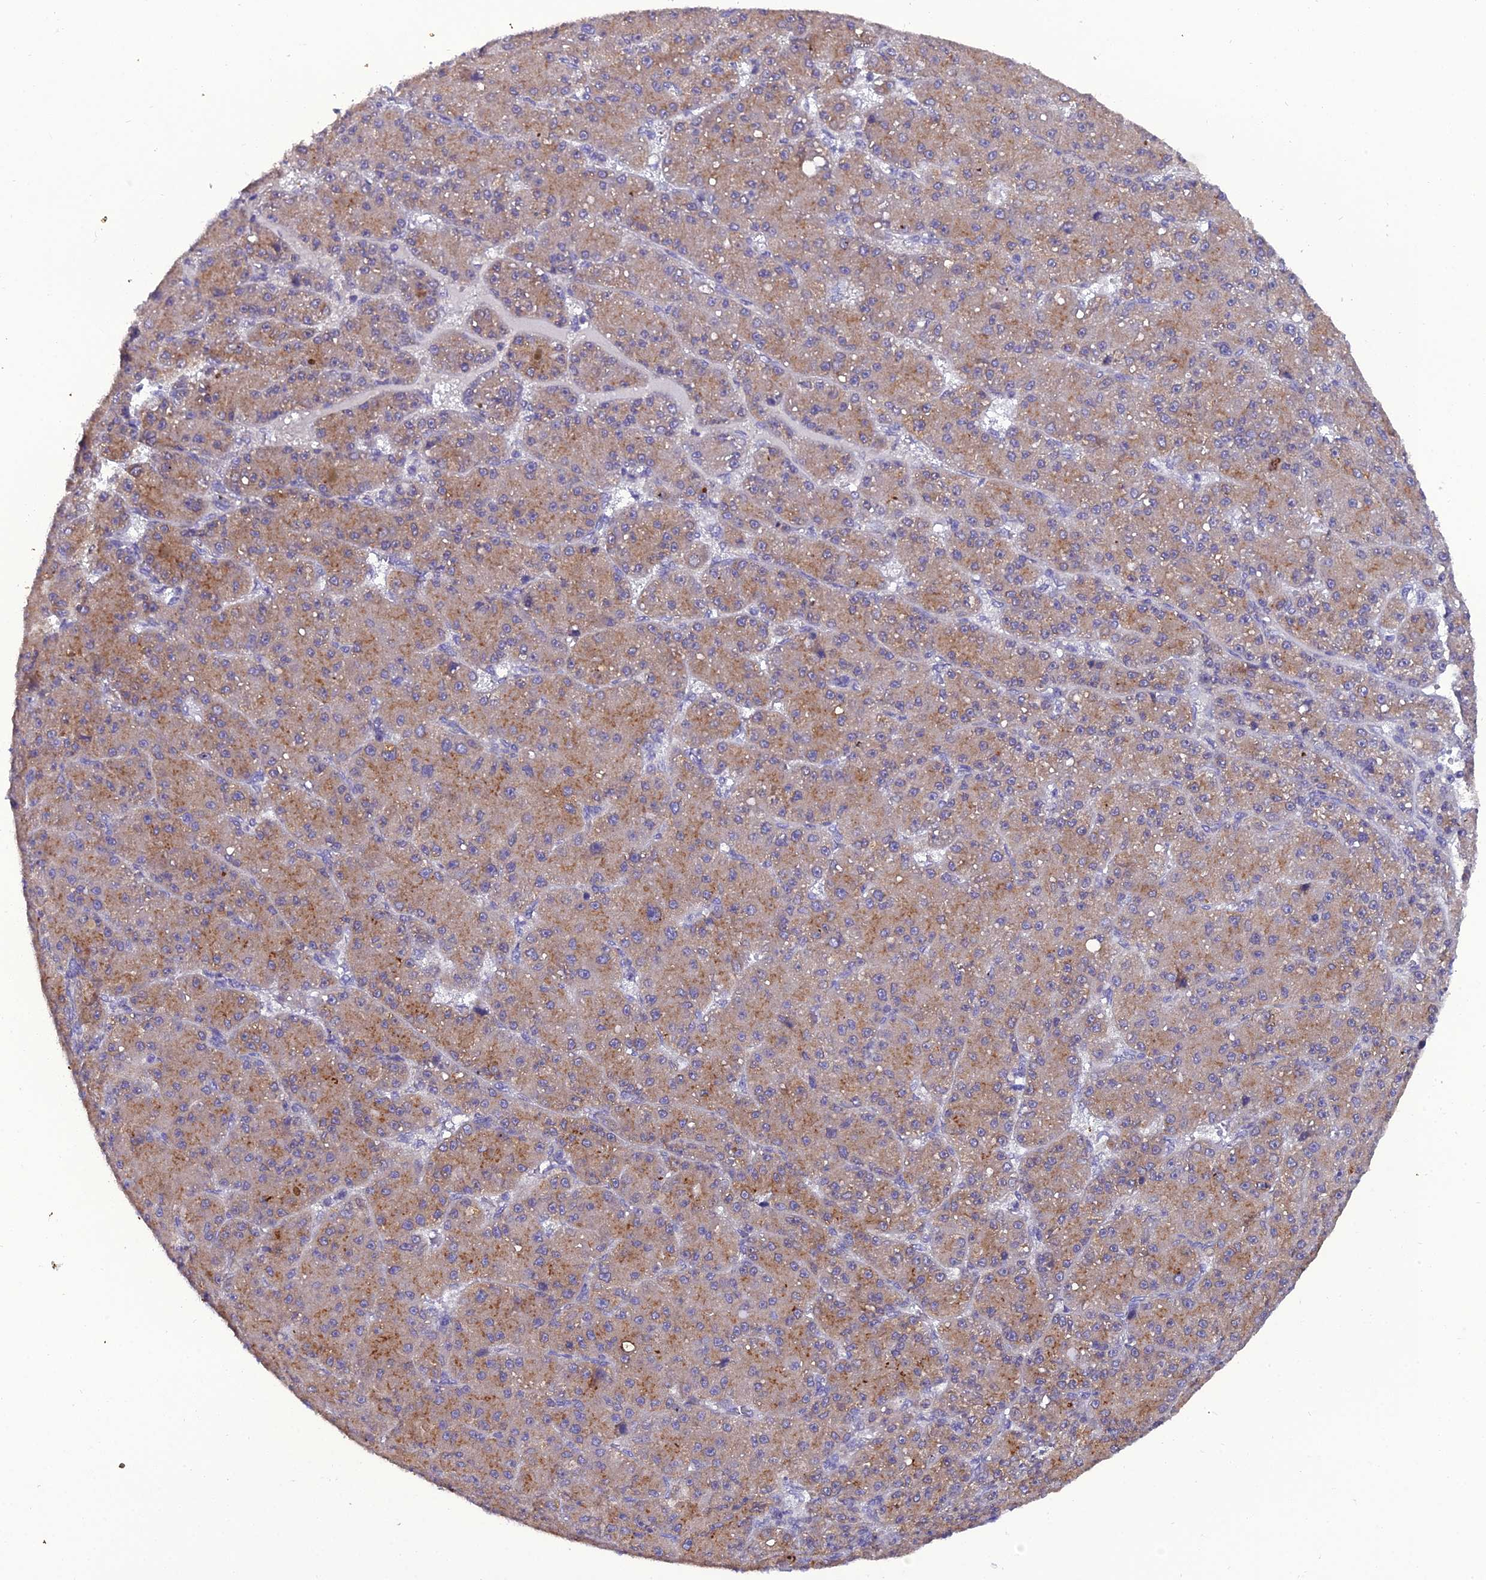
{"staining": {"intensity": "moderate", "quantity": ">75%", "location": "cytoplasmic/membranous"}, "tissue": "liver cancer", "cell_type": "Tumor cells", "image_type": "cancer", "snomed": [{"axis": "morphology", "description": "Carcinoma, Hepatocellular, NOS"}, {"axis": "topography", "description": "Liver"}], "caption": "IHC of human liver cancer (hepatocellular carcinoma) demonstrates medium levels of moderate cytoplasmic/membranous expression in approximately >75% of tumor cells. The staining was performed using DAB (3,3'-diaminobenzidine), with brown indicating positive protein expression. Nuclei are stained blue with hematoxylin.", "gene": "GOLPH3", "patient": {"sex": "male", "age": 67}}